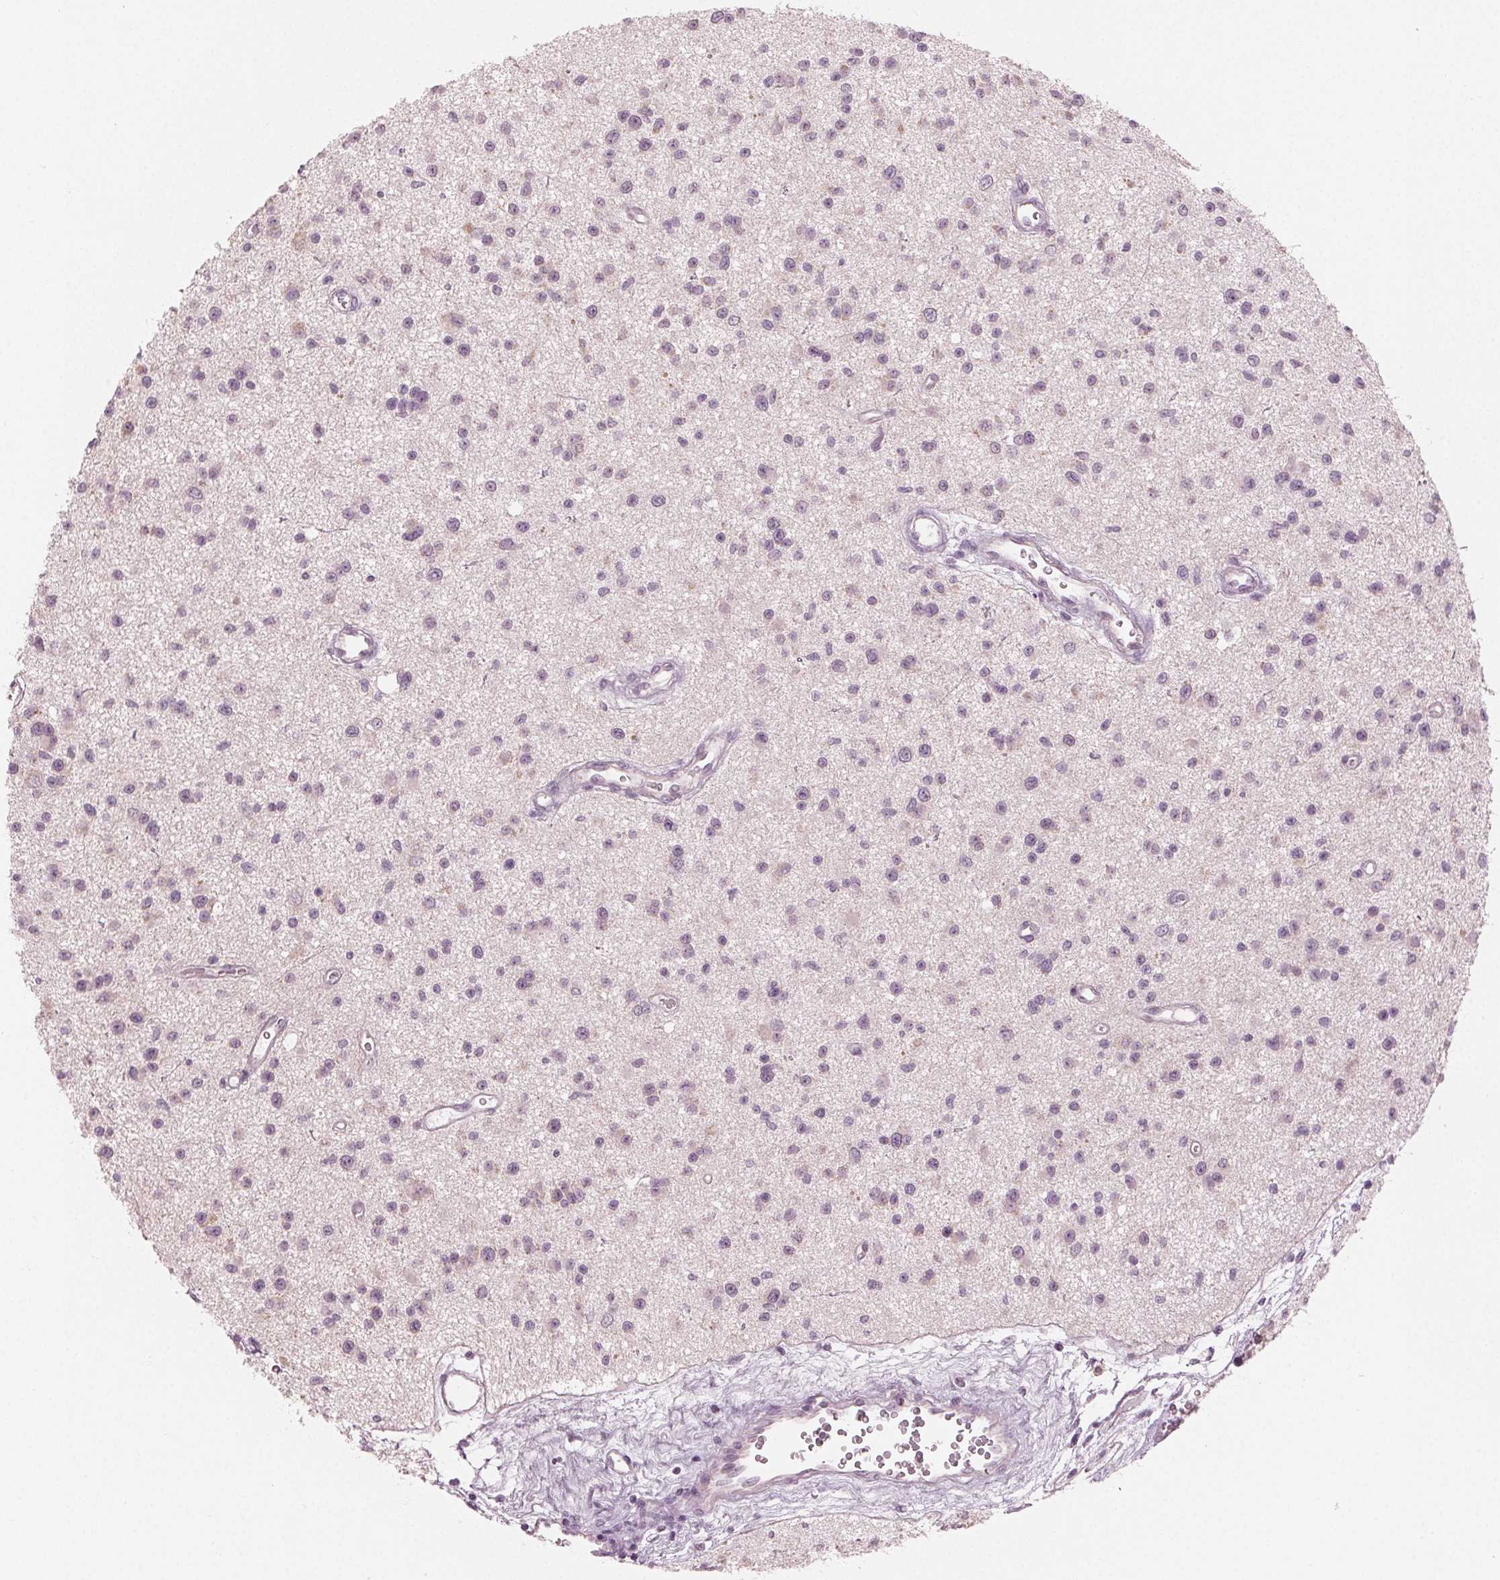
{"staining": {"intensity": "negative", "quantity": "none", "location": "none"}, "tissue": "glioma", "cell_type": "Tumor cells", "image_type": "cancer", "snomed": [{"axis": "morphology", "description": "Glioma, malignant, Low grade"}, {"axis": "topography", "description": "Brain"}], "caption": "Tumor cells are negative for brown protein staining in glioma.", "gene": "PRAP1", "patient": {"sex": "male", "age": 43}}